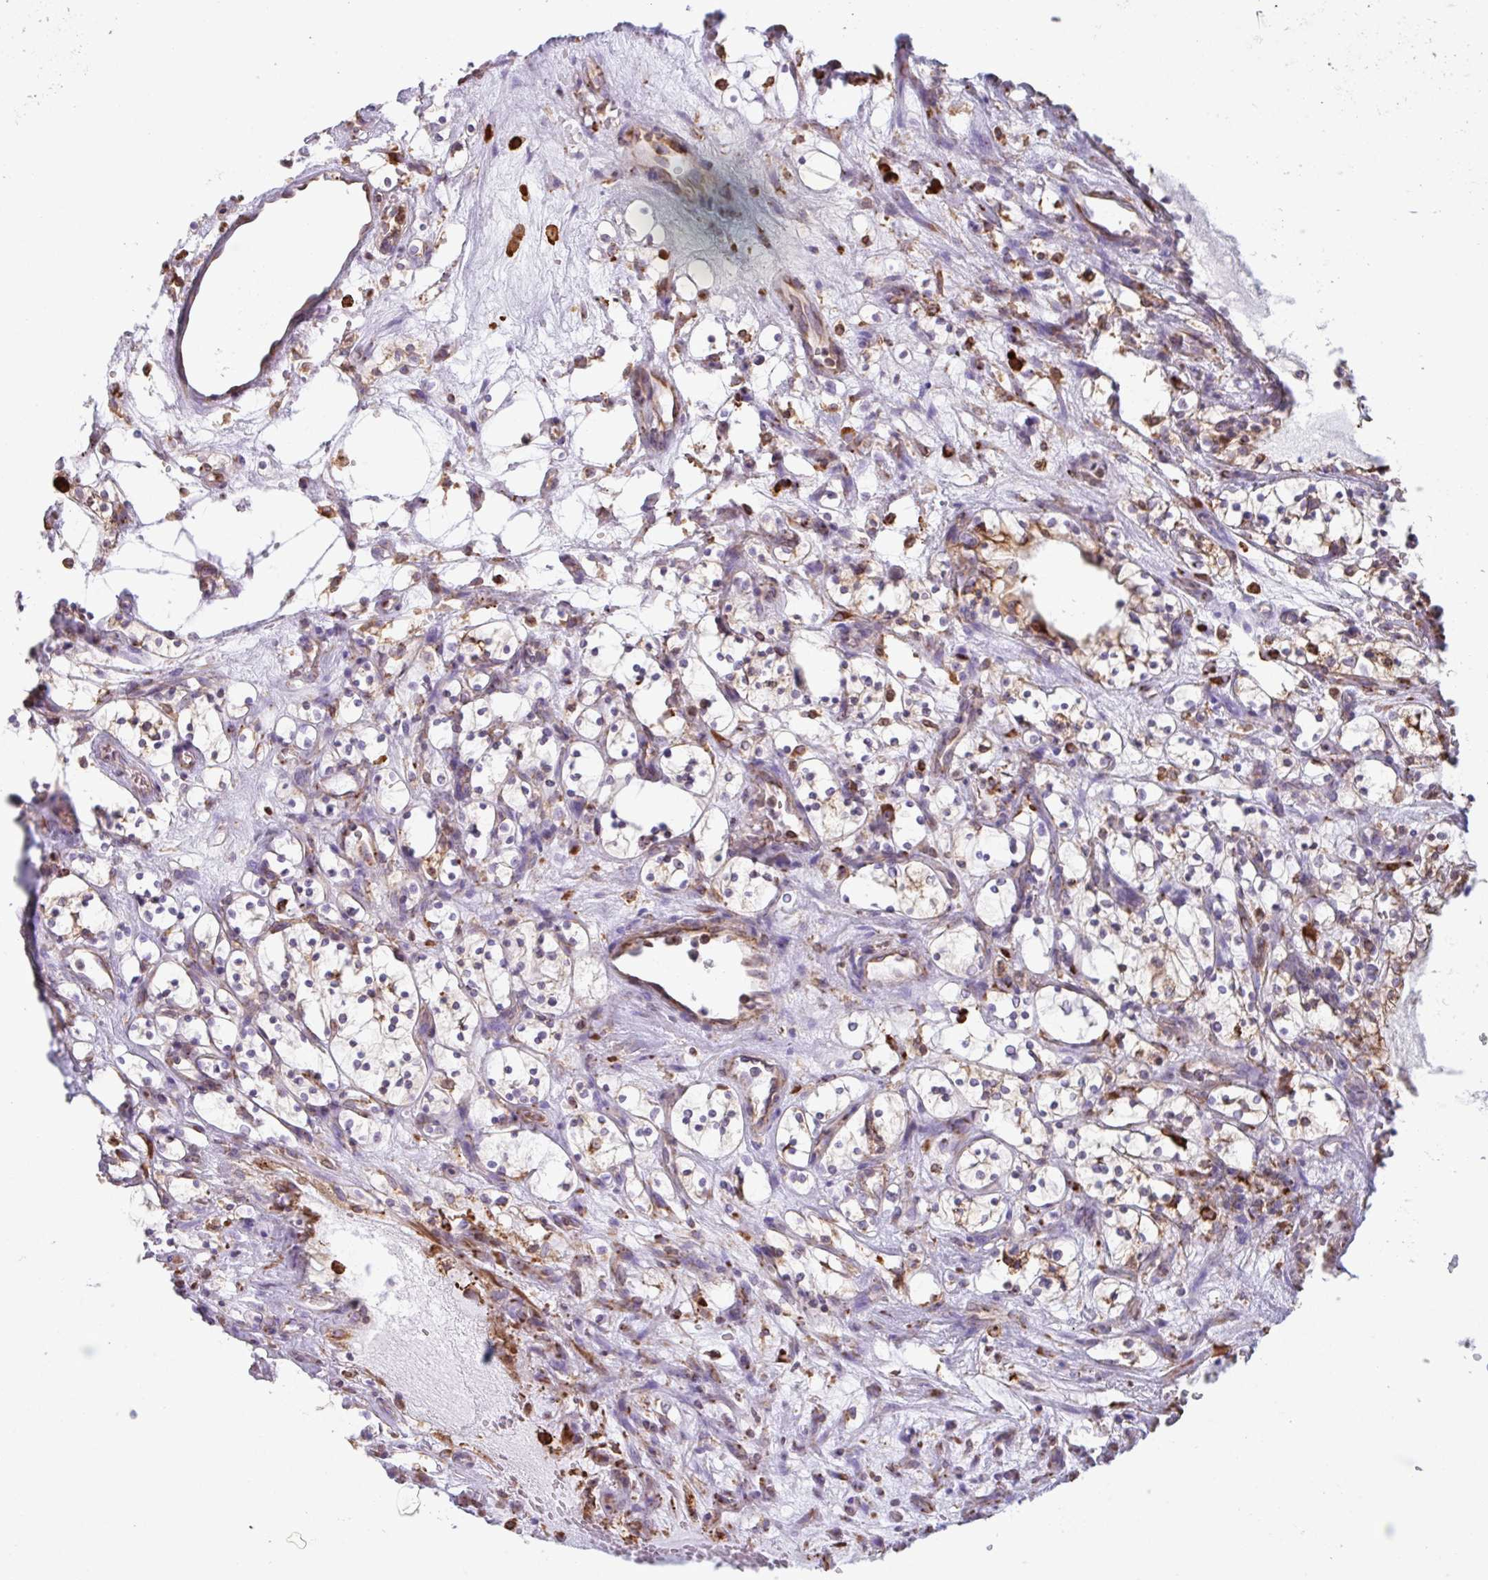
{"staining": {"intensity": "negative", "quantity": "none", "location": "none"}, "tissue": "renal cancer", "cell_type": "Tumor cells", "image_type": "cancer", "snomed": [{"axis": "morphology", "description": "Adenocarcinoma, NOS"}, {"axis": "topography", "description": "Kidney"}], "caption": "A high-resolution photomicrograph shows immunohistochemistry staining of adenocarcinoma (renal), which demonstrates no significant positivity in tumor cells.", "gene": "DOK4", "patient": {"sex": "female", "age": 69}}